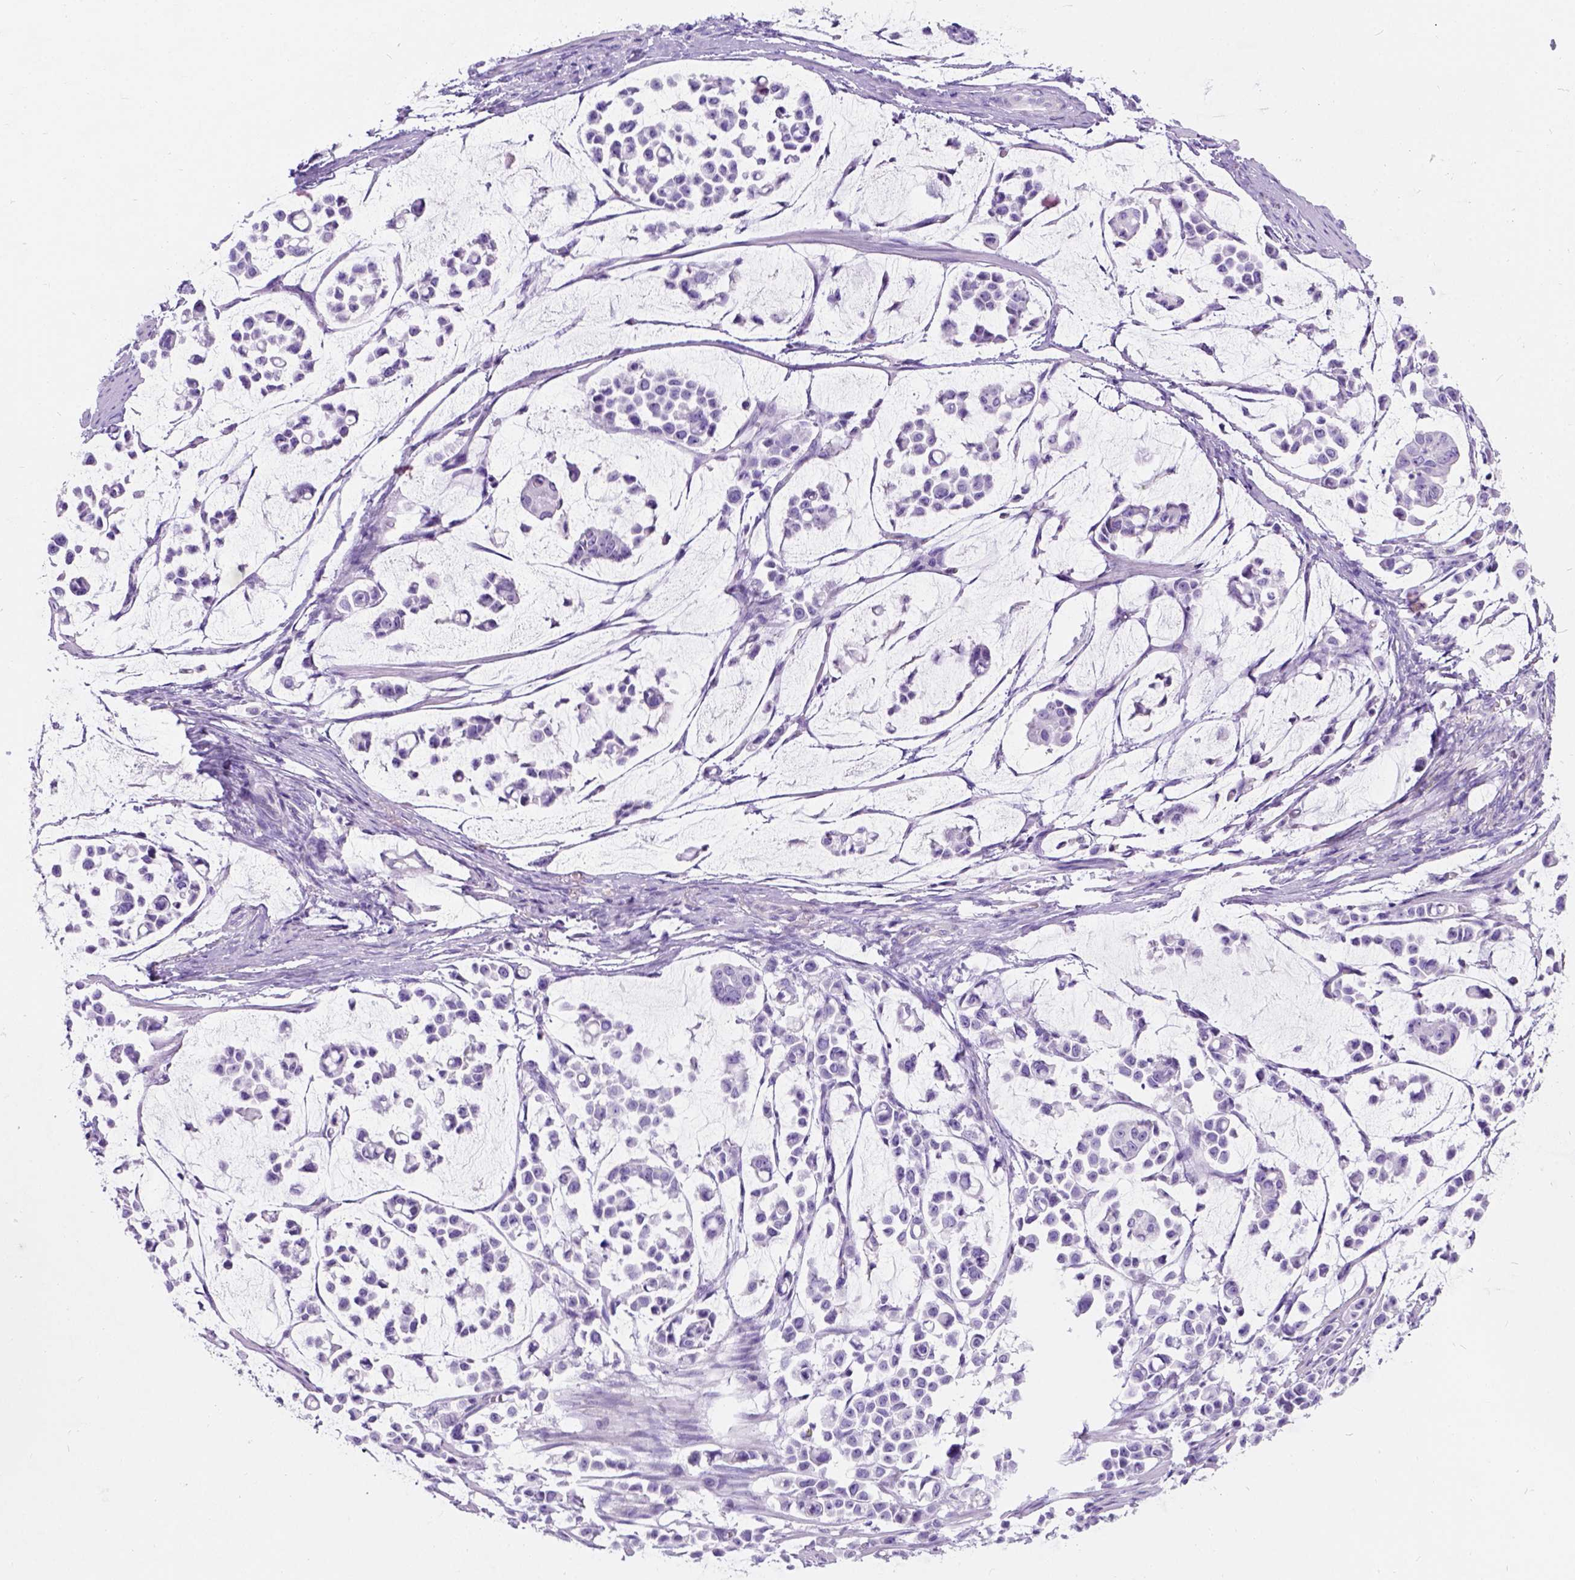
{"staining": {"intensity": "negative", "quantity": "none", "location": "none"}, "tissue": "stomach cancer", "cell_type": "Tumor cells", "image_type": "cancer", "snomed": [{"axis": "morphology", "description": "Adenocarcinoma, NOS"}, {"axis": "topography", "description": "Stomach"}], "caption": "This is an immunohistochemistry histopathology image of human stomach adenocarcinoma. There is no positivity in tumor cells.", "gene": "C7orf57", "patient": {"sex": "male", "age": 82}}